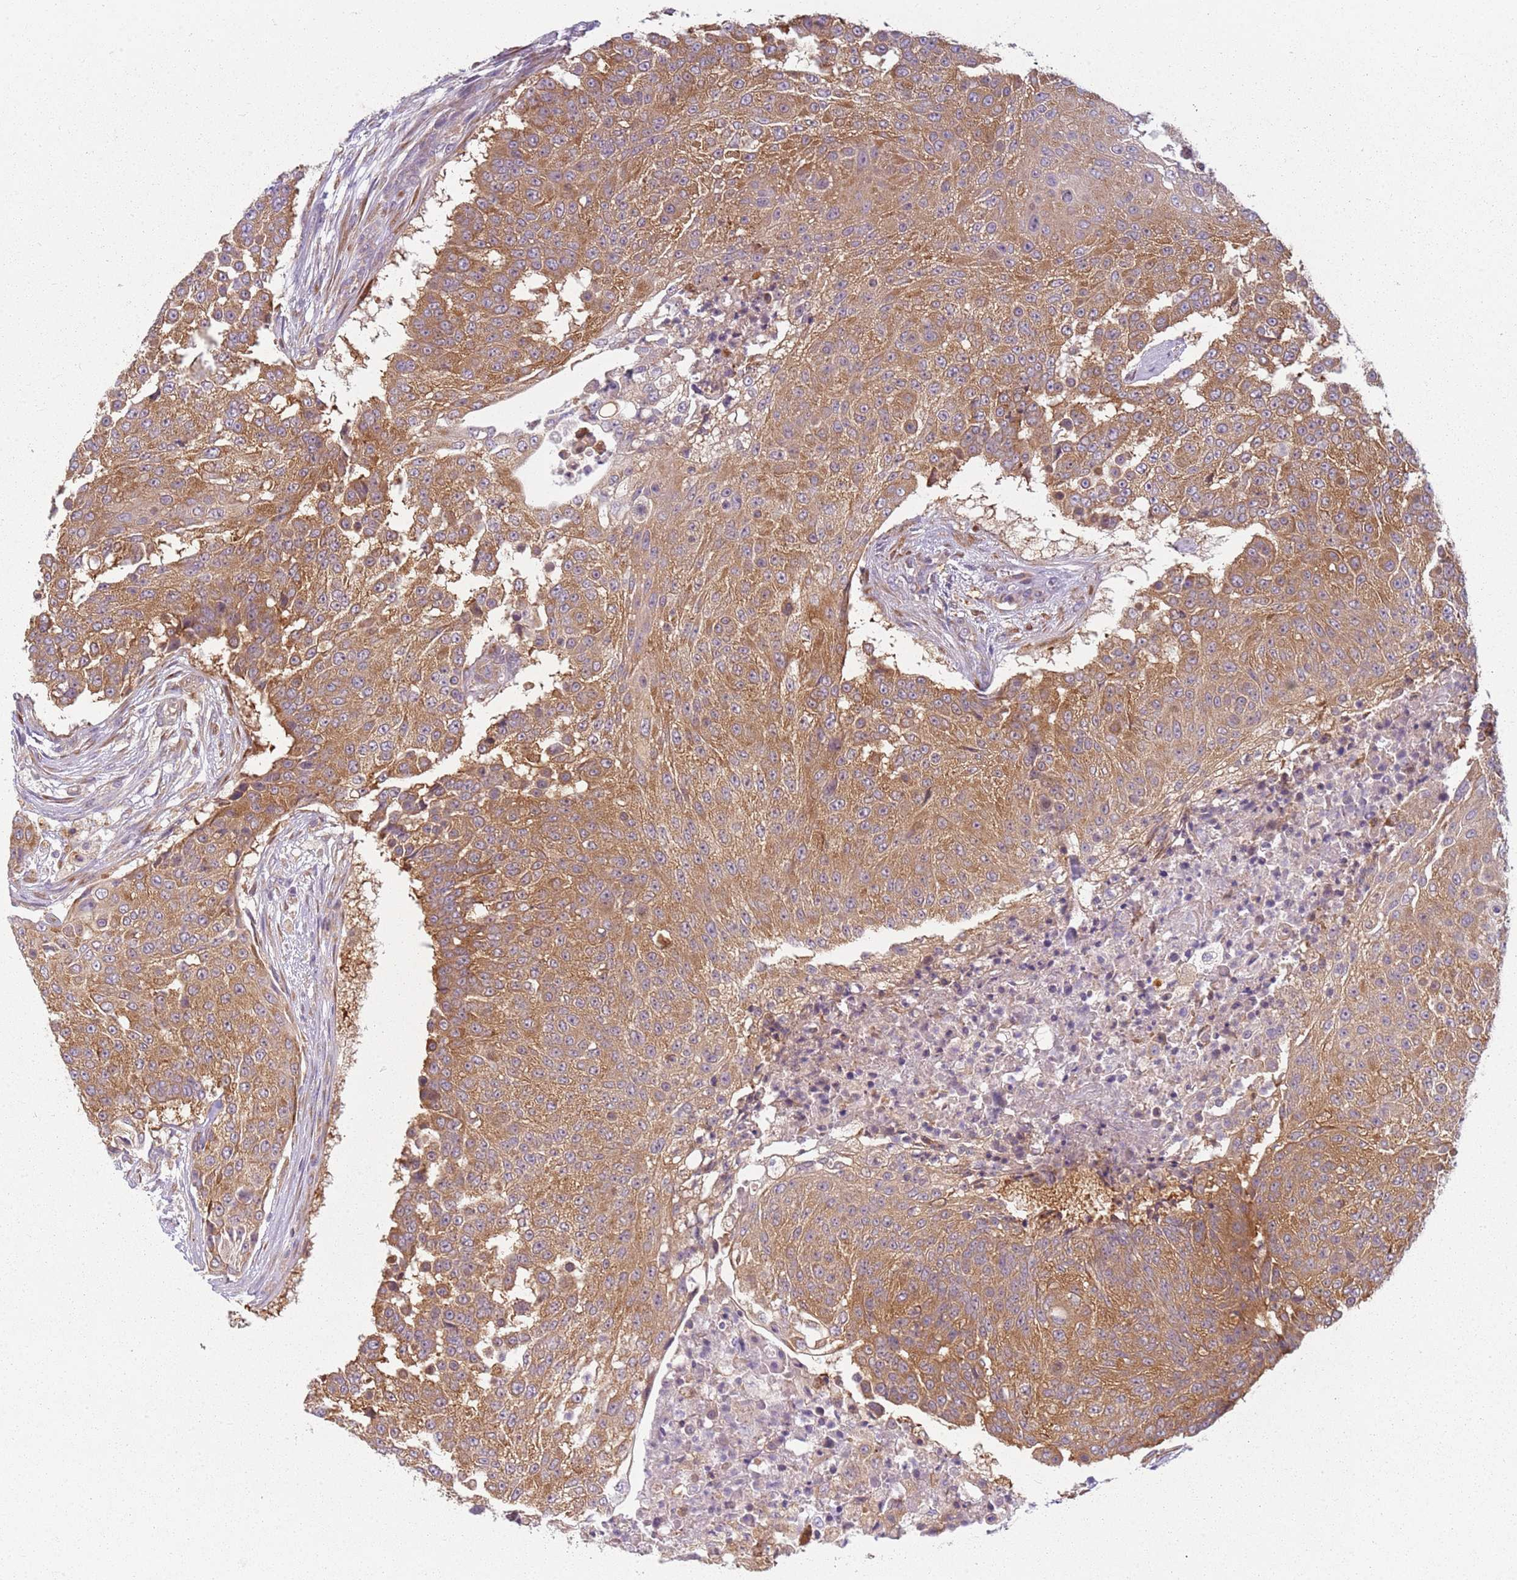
{"staining": {"intensity": "moderate", "quantity": ">75%", "location": "cytoplasmic/membranous"}, "tissue": "urothelial cancer", "cell_type": "Tumor cells", "image_type": "cancer", "snomed": [{"axis": "morphology", "description": "Urothelial carcinoma, High grade"}, {"axis": "topography", "description": "Urinary bladder"}], "caption": "The image displays a brown stain indicating the presence of a protein in the cytoplasmic/membranous of tumor cells in urothelial cancer.", "gene": "RPS28", "patient": {"sex": "female", "age": 63}}